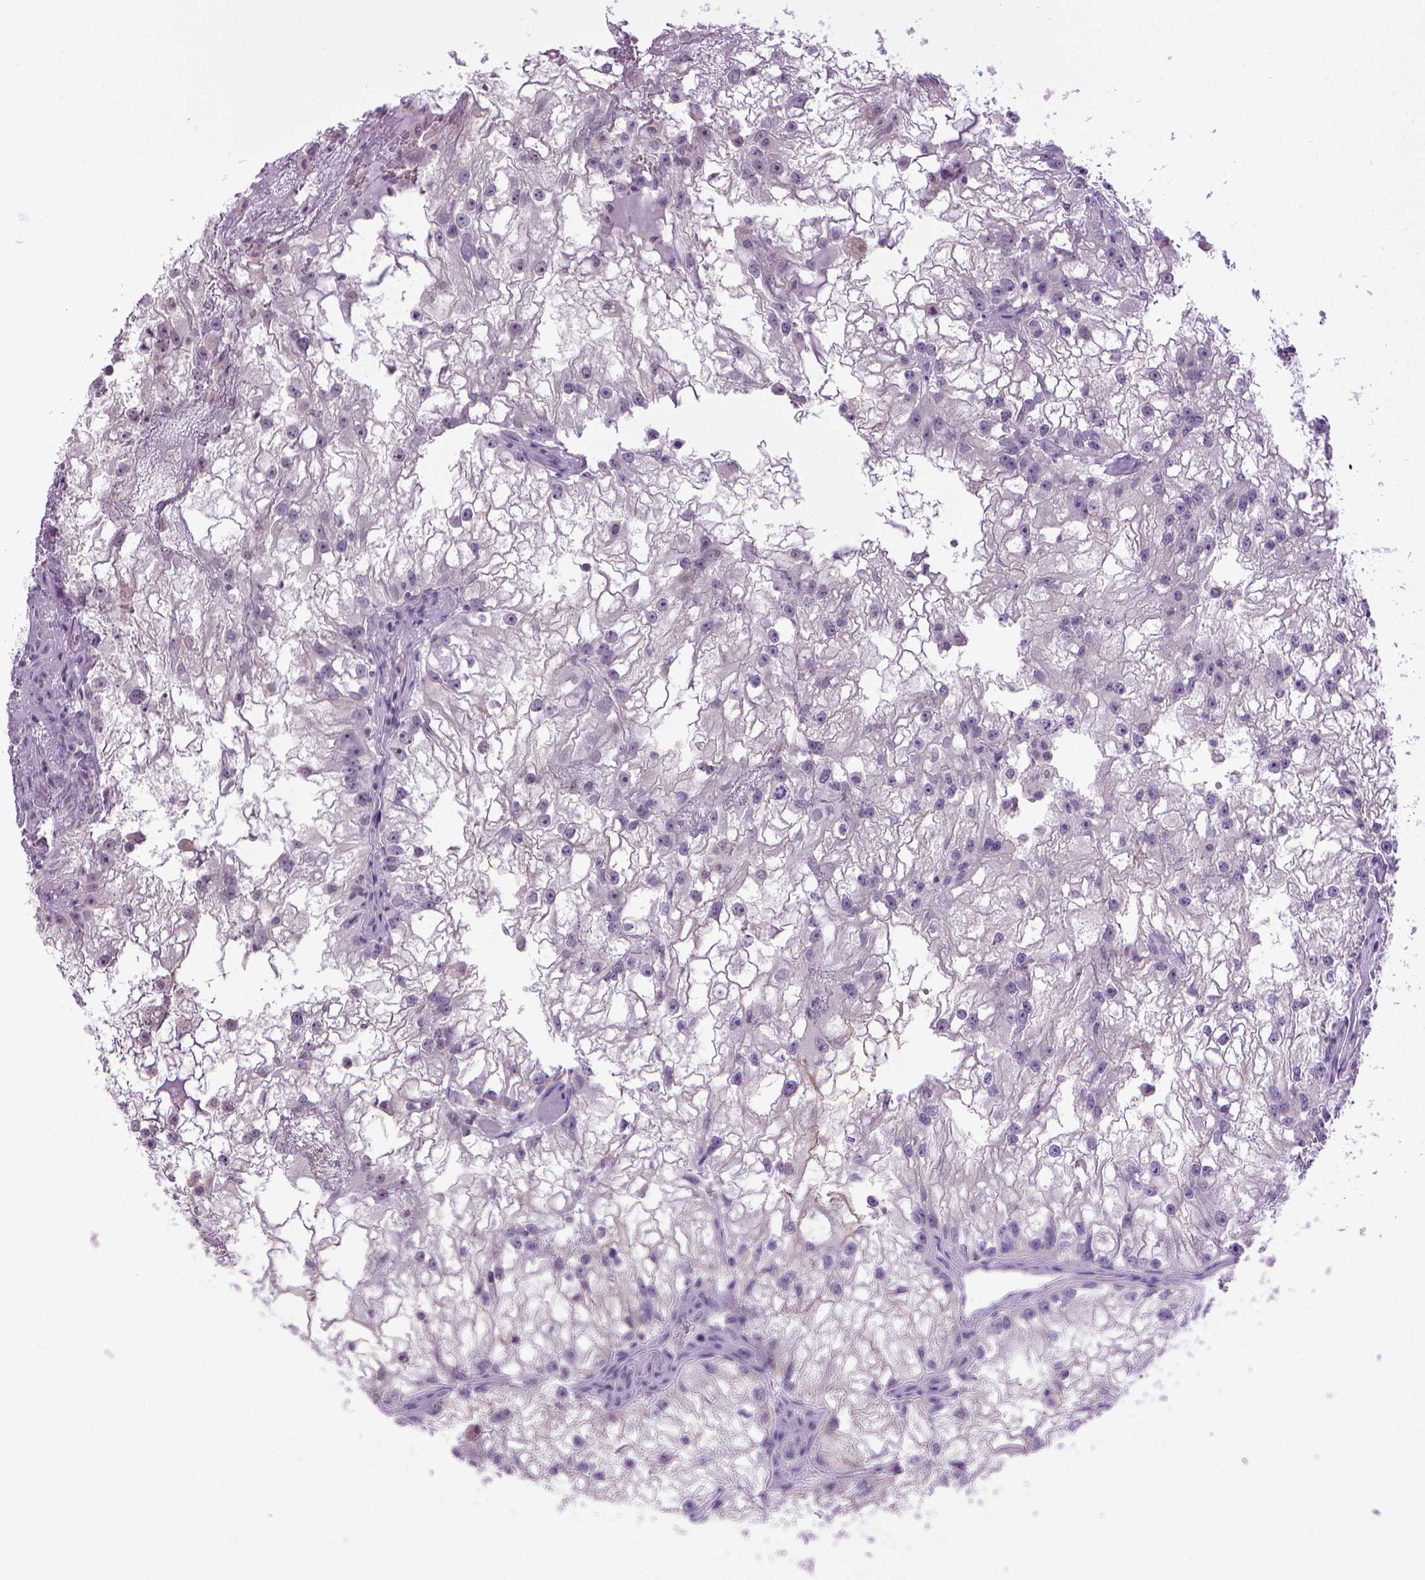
{"staining": {"intensity": "negative", "quantity": "none", "location": "none"}, "tissue": "renal cancer", "cell_type": "Tumor cells", "image_type": "cancer", "snomed": [{"axis": "morphology", "description": "Adenocarcinoma, NOS"}, {"axis": "topography", "description": "Kidney"}], "caption": "Immunohistochemistry (IHC) photomicrograph of neoplastic tissue: human renal adenocarcinoma stained with DAB exhibits no significant protein positivity in tumor cells.", "gene": "CDH1", "patient": {"sex": "male", "age": 59}}